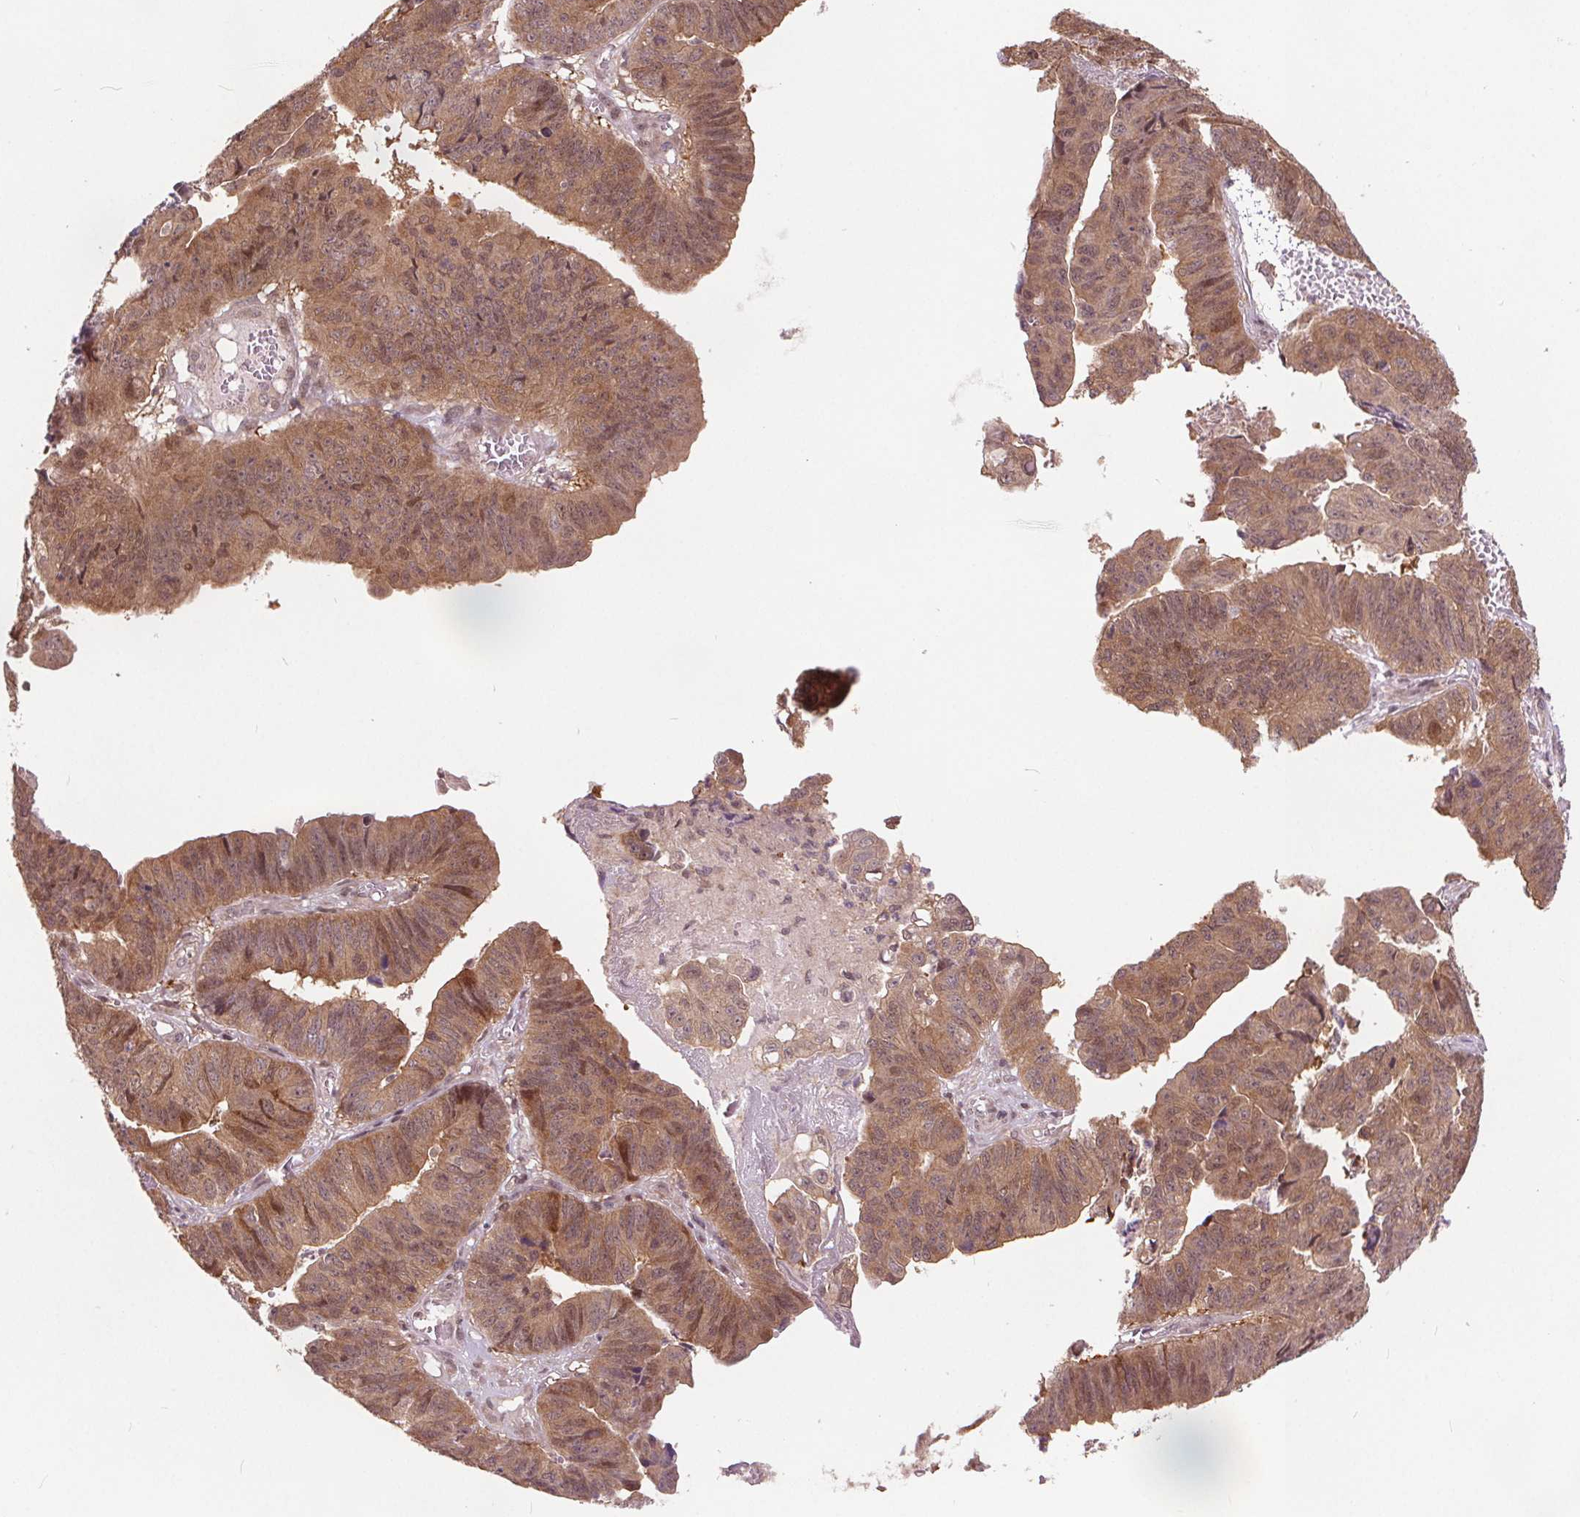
{"staining": {"intensity": "moderate", "quantity": ">75%", "location": "cytoplasmic/membranous,nuclear"}, "tissue": "stomach cancer", "cell_type": "Tumor cells", "image_type": "cancer", "snomed": [{"axis": "morphology", "description": "Adenocarcinoma, NOS"}, {"axis": "topography", "description": "Stomach, lower"}], "caption": "This micrograph exhibits IHC staining of stomach adenocarcinoma, with medium moderate cytoplasmic/membranous and nuclear positivity in approximately >75% of tumor cells.", "gene": "HIF1AN", "patient": {"sex": "male", "age": 77}}